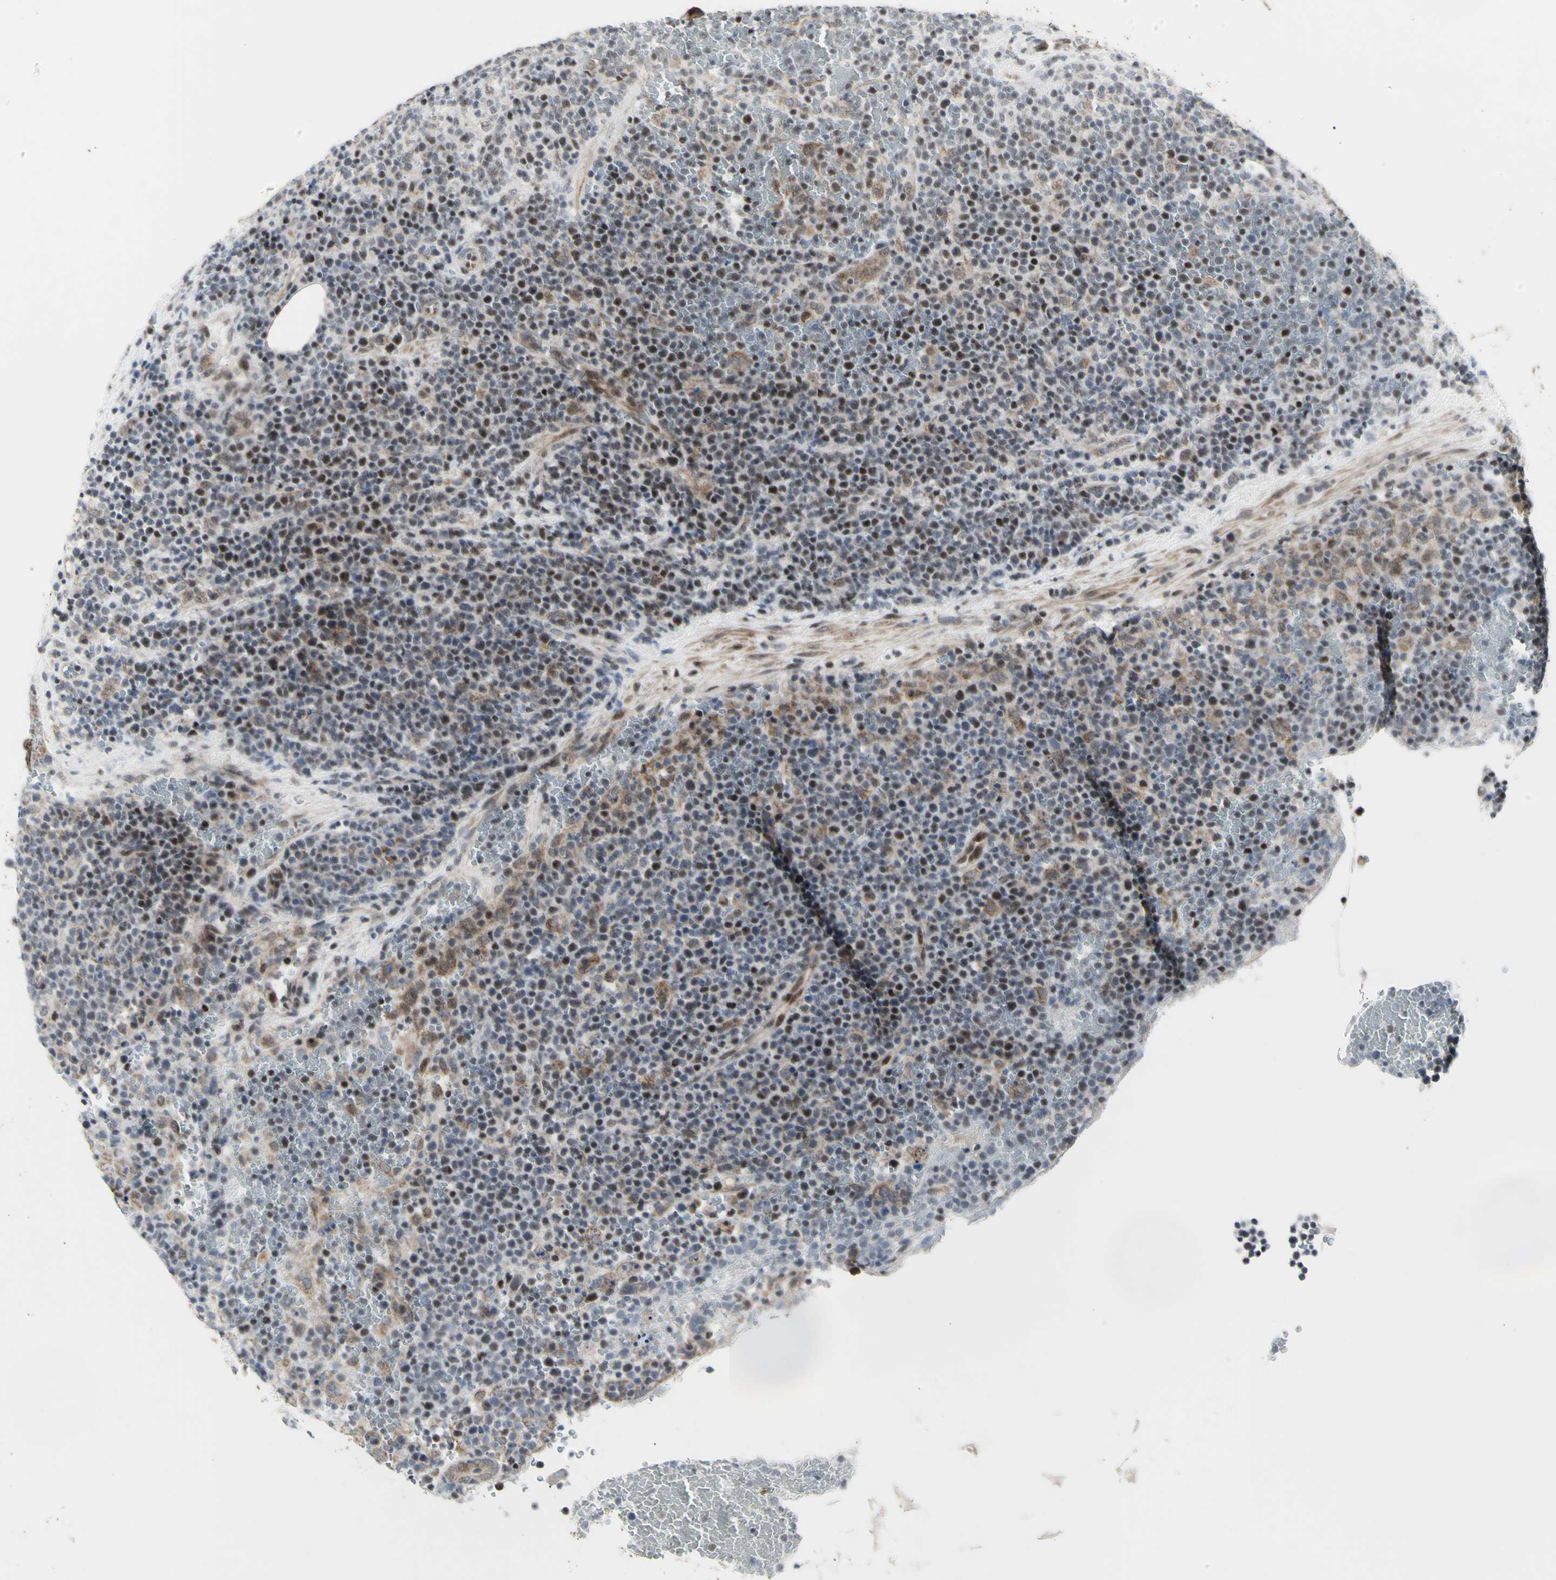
{"staining": {"intensity": "strong", "quantity": ">75%", "location": "nuclear"}, "tissue": "lymphoma", "cell_type": "Tumor cells", "image_type": "cancer", "snomed": [{"axis": "morphology", "description": "Malignant lymphoma, non-Hodgkin's type, High grade"}, {"axis": "topography", "description": "Lymph node"}], "caption": "Protein expression analysis of lymphoma displays strong nuclear expression in approximately >75% of tumor cells.", "gene": "DHRS7B", "patient": {"sex": "male", "age": 61}}